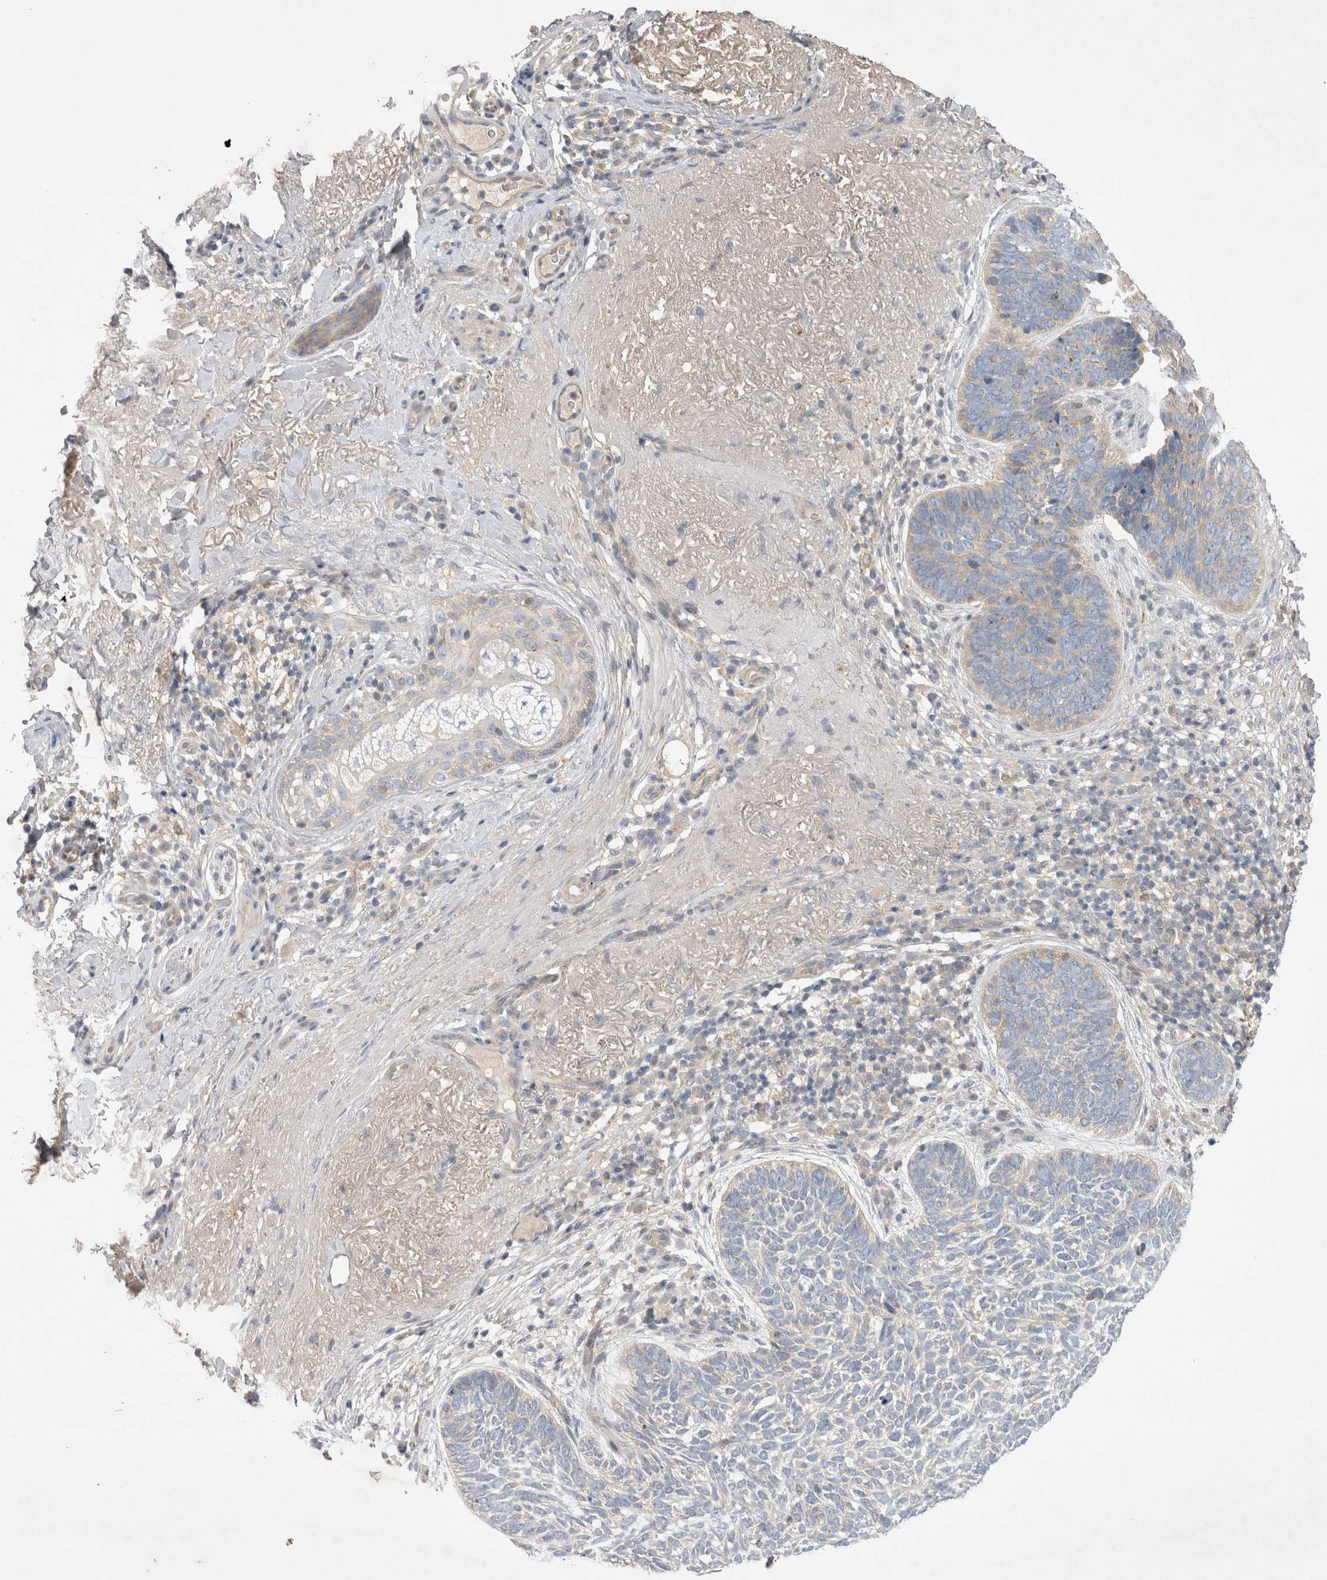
{"staining": {"intensity": "negative", "quantity": "none", "location": "none"}, "tissue": "skin cancer", "cell_type": "Tumor cells", "image_type": "cancer", "snomed": [{"axis": "morphology", "description": "Basal cell carcinoma"}, {"axis": "topography", "description": "Skin"}], "caption": "This is an IHC micrograph of skin cancer (basal cell carcinoma). There is no expression in tumor cells.", "gene": "SRD5A3", "patient": {"sex": "female", "age": 85}}